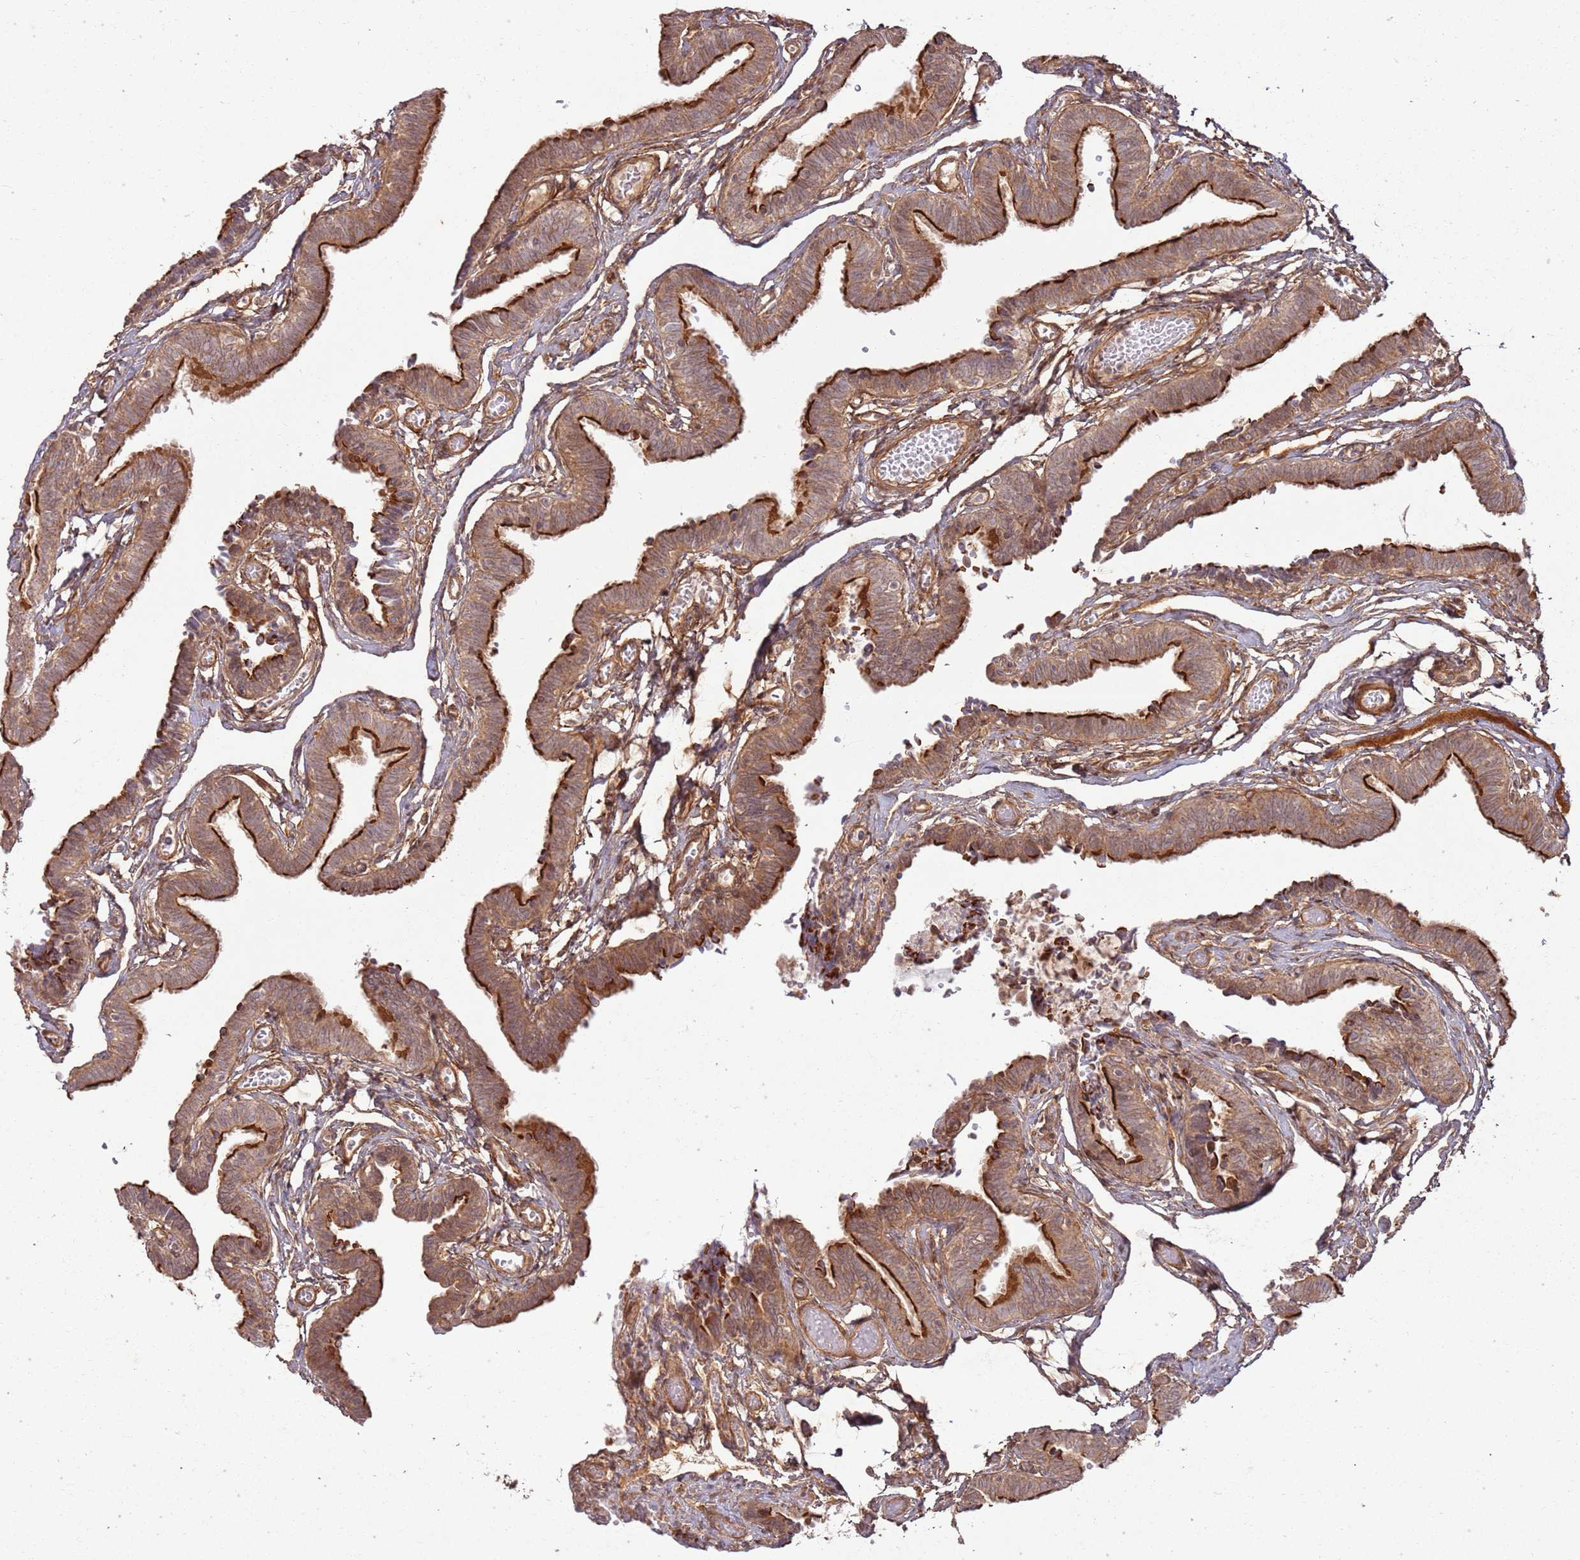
{"staining": {"intensity": "strong", "quantity": "25%-75%", "location": "cytoplasmic/membranous"}, "tissue": "fallopian tube", "cell_type": "Glandular cells", "image_type": "normal", "snomed": [{"axis": "morphology", "description": "Normal tissue, NOS"}, {"axis": "topography", "description": "Fallopian tube"}, {"axis": "topography", "description": "Ovary"}], "caption": "IHC (DAB) staining of unremarkable human fallopian tube displays strong cytoplasmic/membranous protein staining in about 25%-75% of glandular cells. The protein of interest is shown in brown color, while the nuclei are stained blue.", "gene": "ZNF623", "patient": {"sex": "female", "age": 23}}